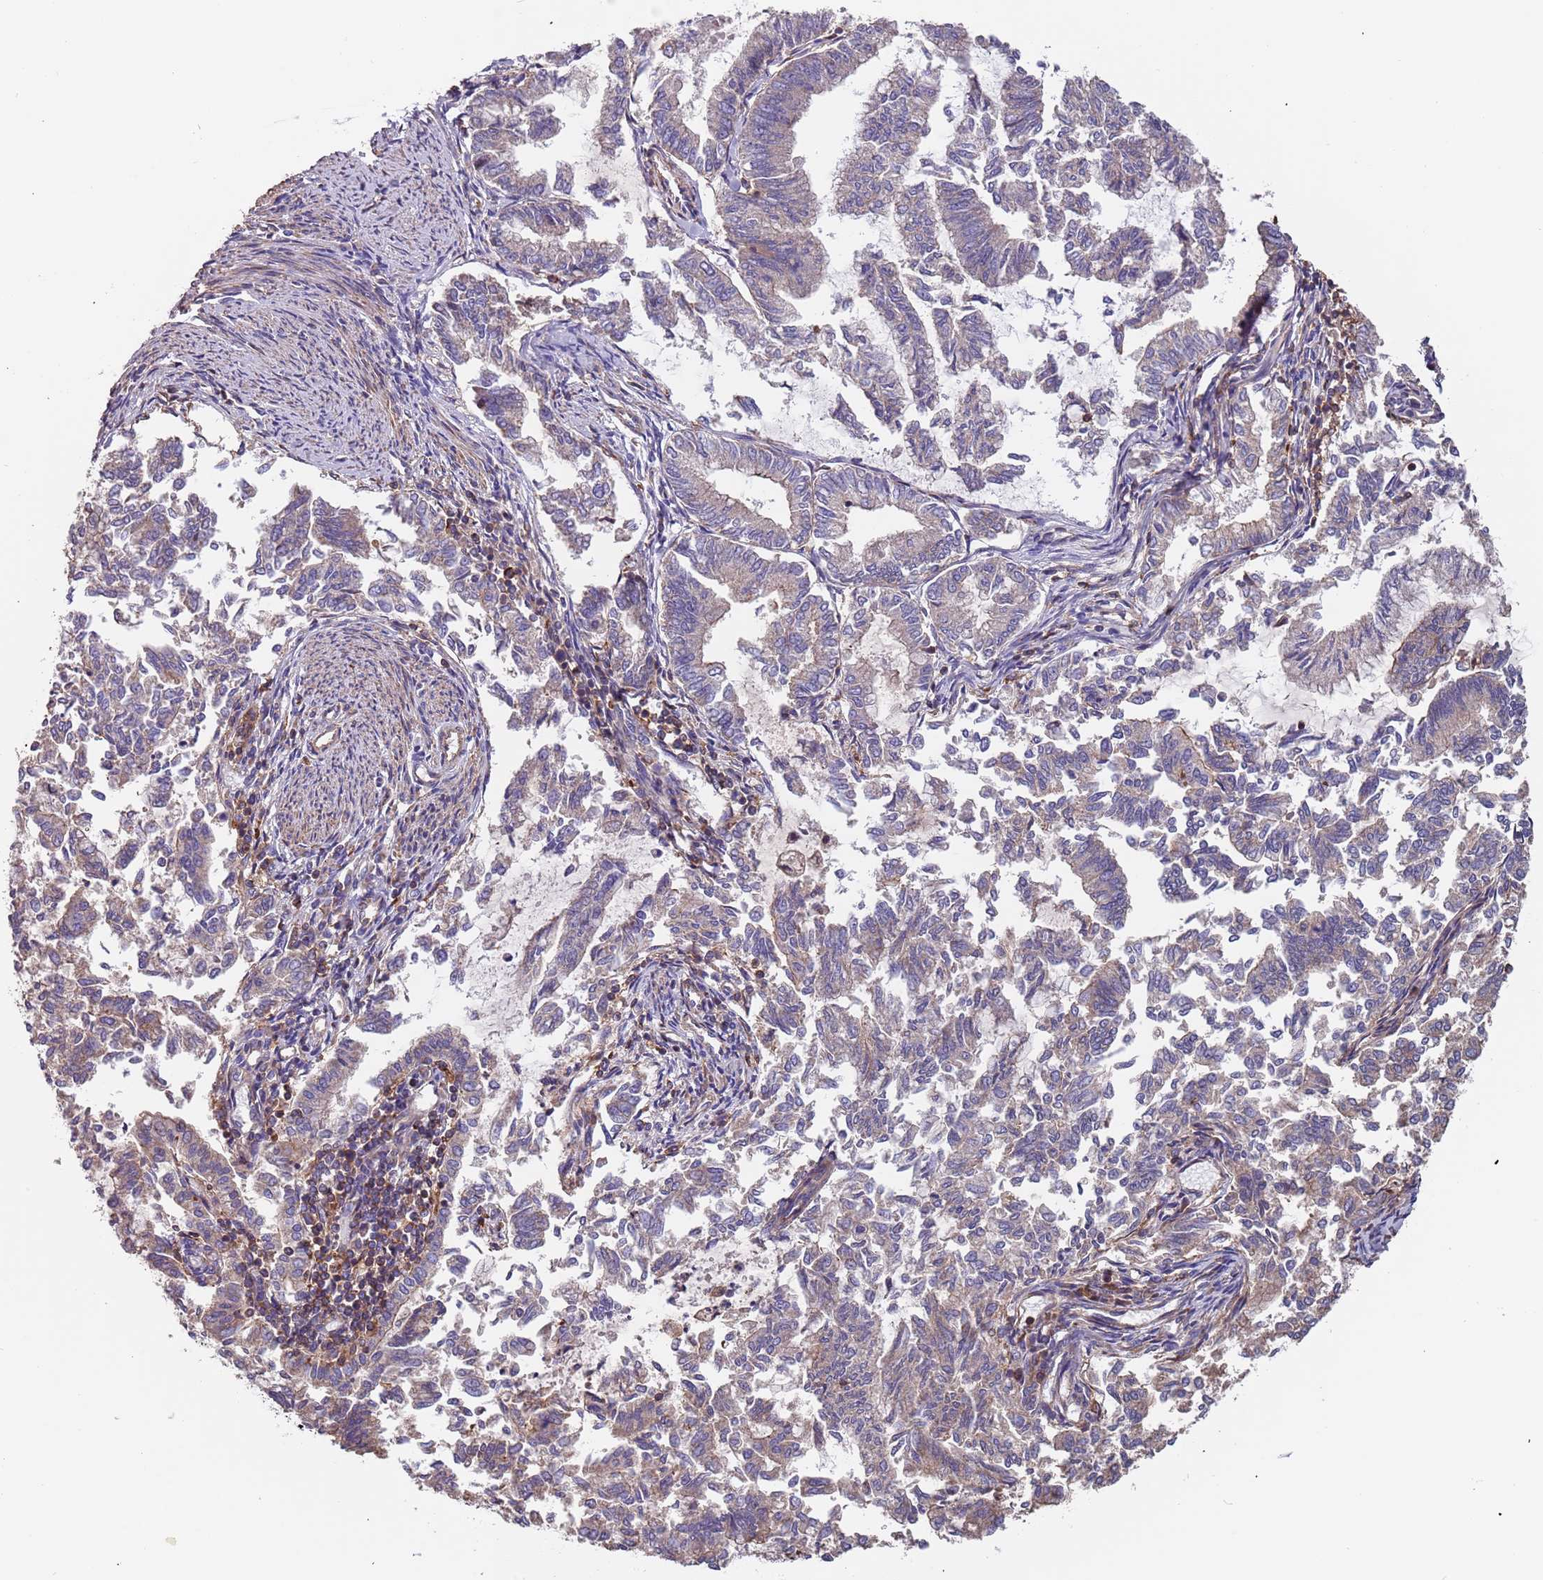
{"staining": {"intensity": "negative", "quantity": "none", "location": "none"}, "tissue": "endometrial cancer", "cell_type": "Tumor cells", "image_type": "cancer", "snomed": [{"axis": "morphology", "description": "Adenocarcinoma, NOS"}, {"axis": "topography", "description": "Endometrium"}], "caption": "Immunohistochemistry histopathology image of human endometrial cancer stained for a protein (brown), which exhibits no staining in tumor cells.", "gene": "SYT4", "patient": {"sex": "female", "age": 79}}